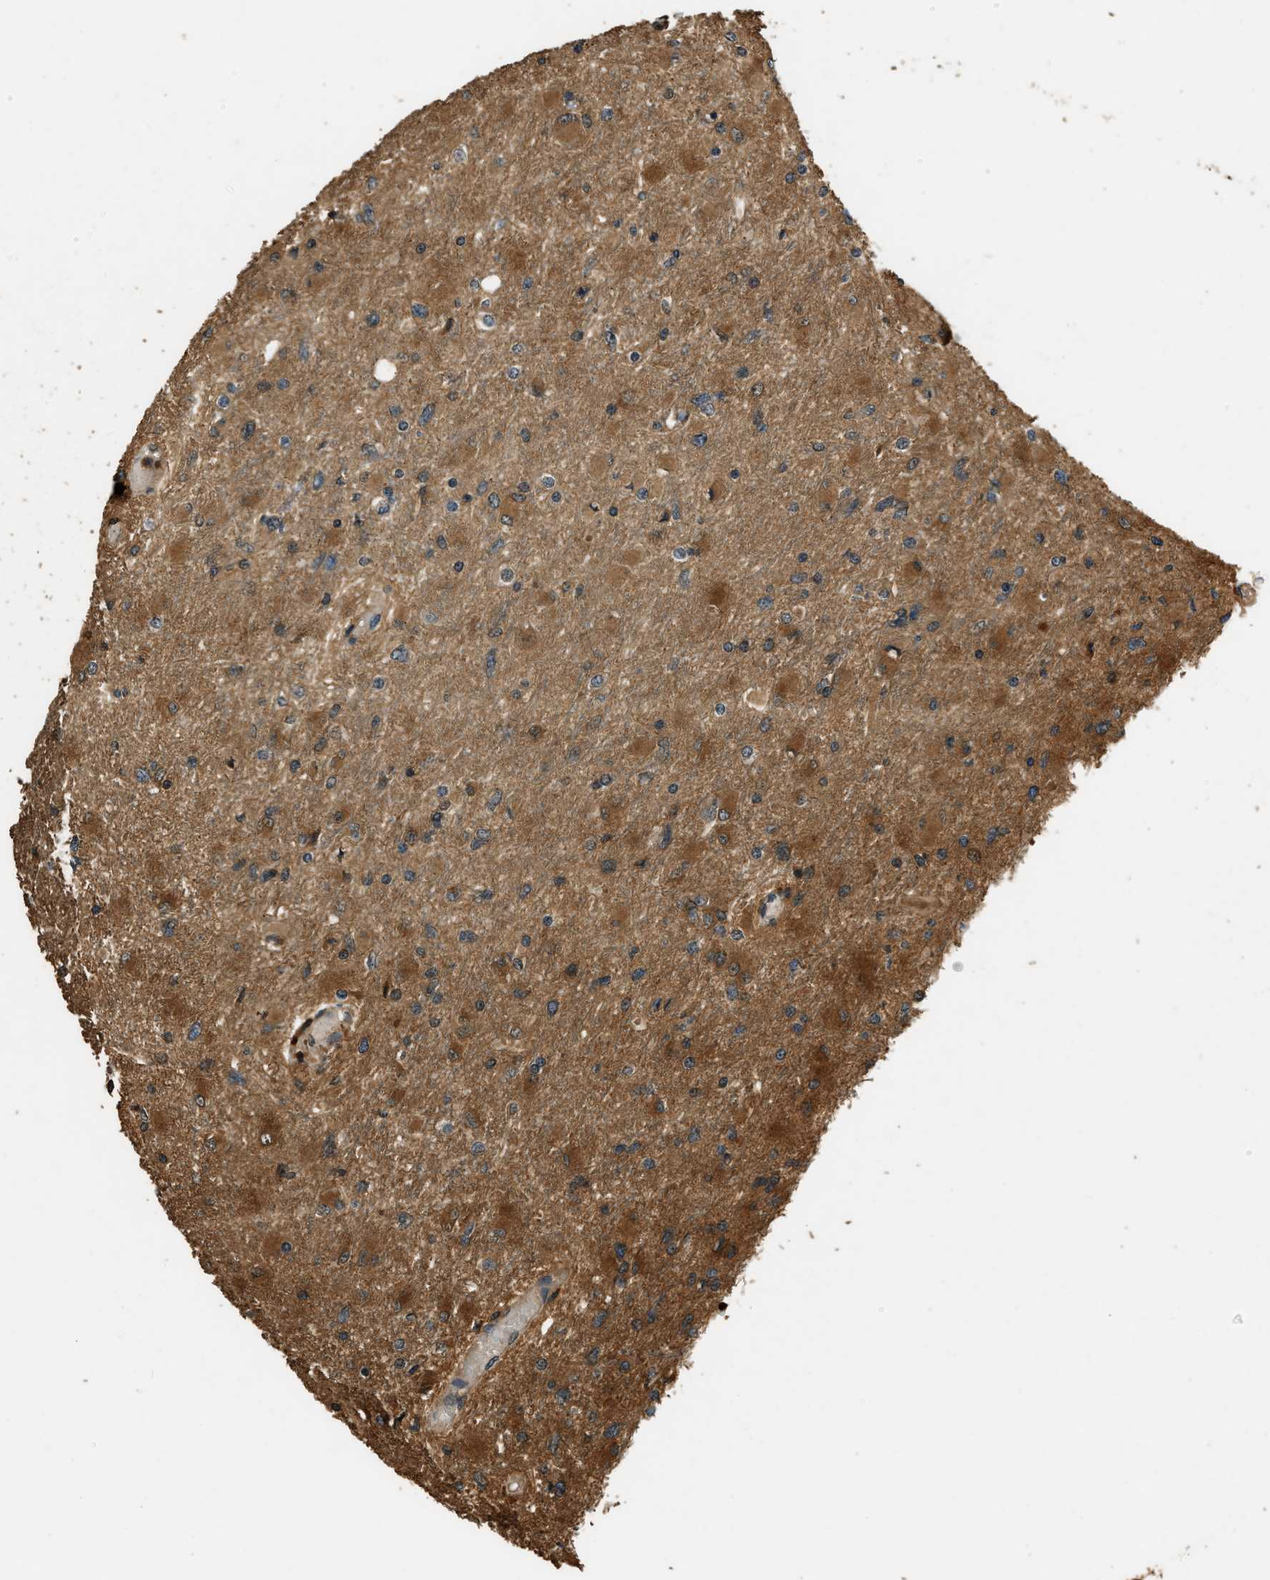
{"staining": {"intensity": "moderate", "quantity": ">75%", "location": "cytoplasmic/membranous"}, "tissue": "glioma", "cell_type": "Tumor cells", "image_type": "cancer", "snomed": [{"axis": "morphology", "description": "Glioma, malignant, High grade"}, {"axis": "topography", "description": "Cerebral cortex"}], "caption": "Malignant glioma (high-grade) stained with a brown dye exhibits moderate cytoplasmic/membranous positive staining in approximately >75% of tumor cells.", "gene": "RAP2A", "patient": {"sex": "female", "age": 36}}